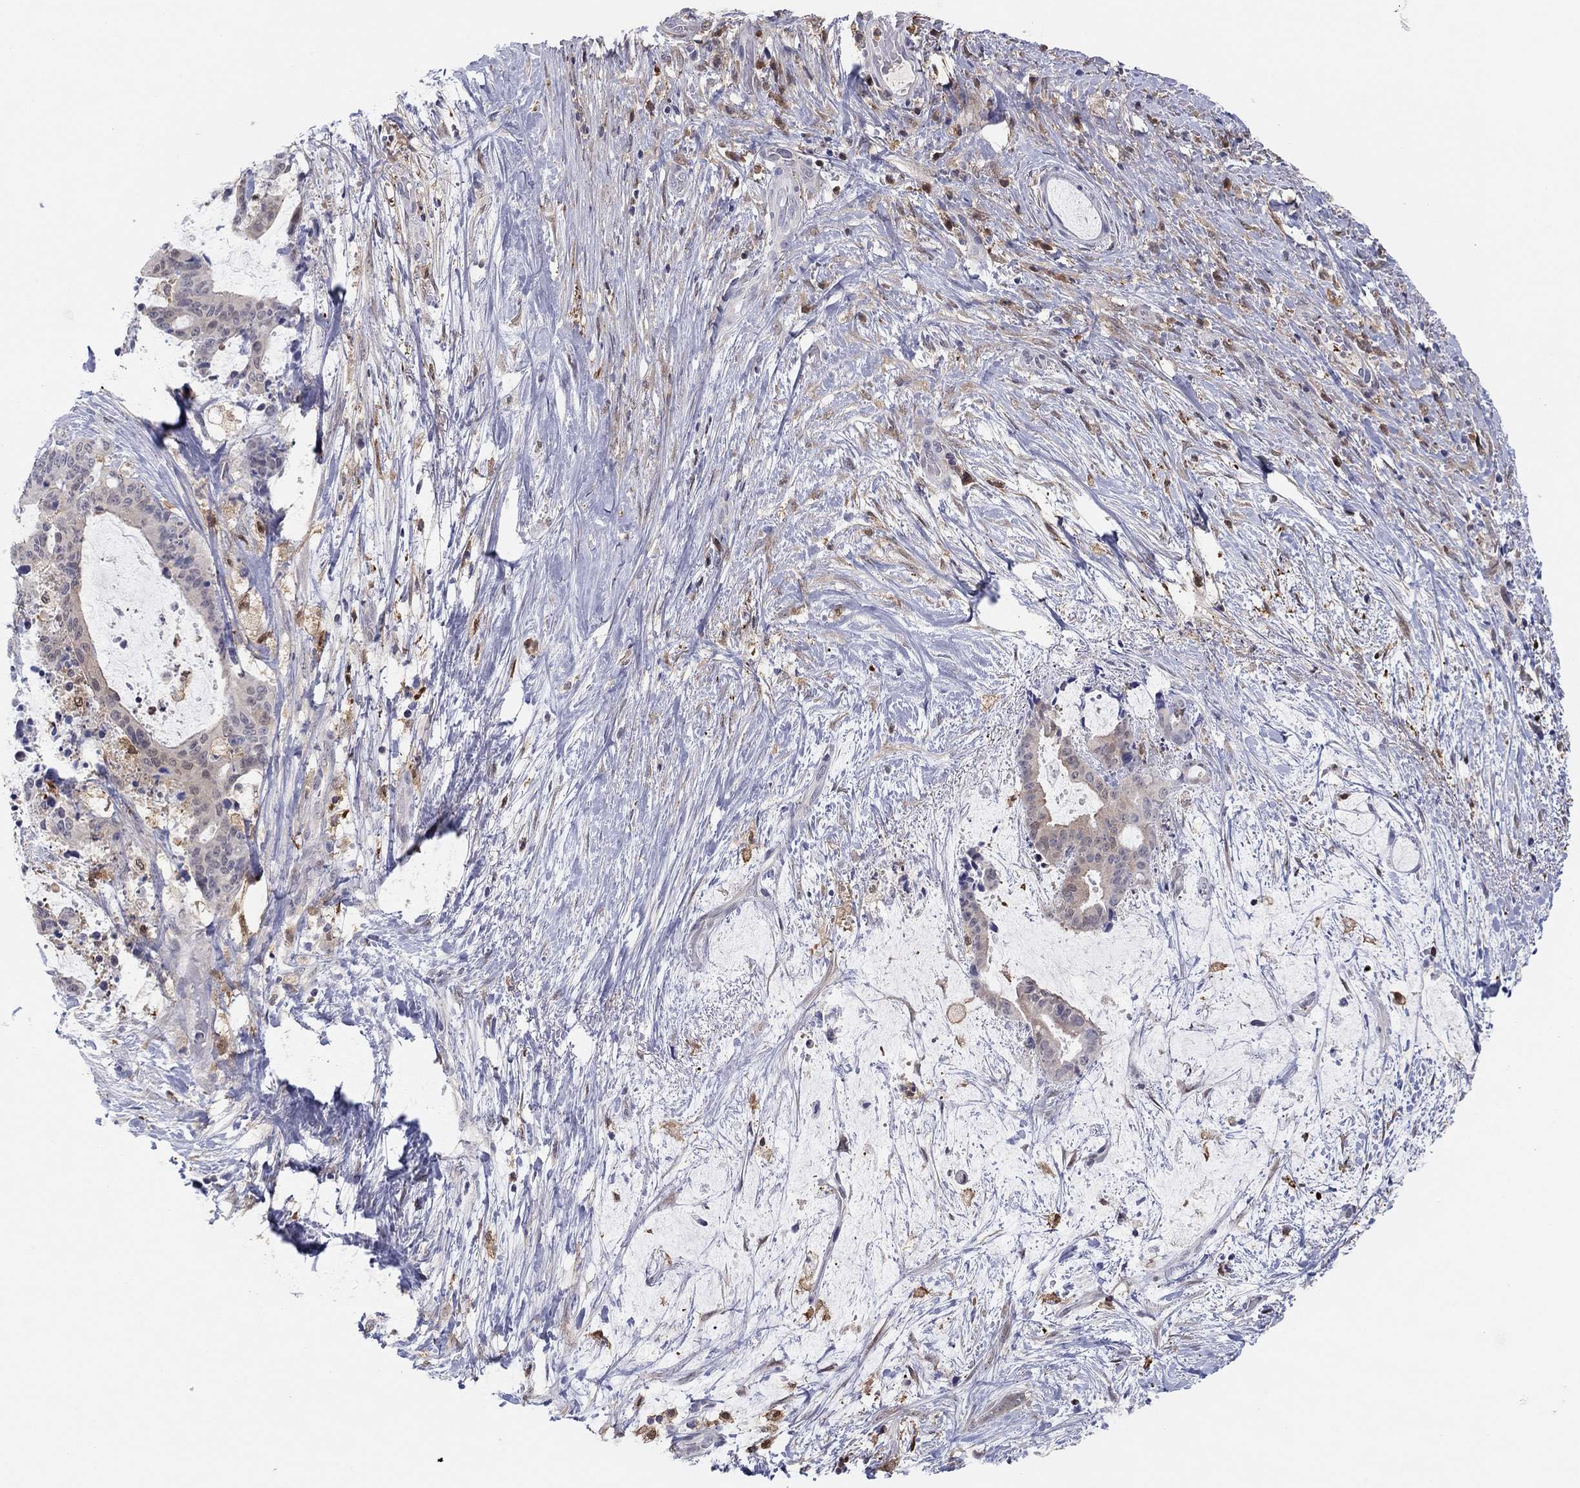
{"staining": {"intensity": "weak", "quantity": "<25%", "location": "cytoplasmic/membranous"}, "tissue": "liver cancer", "cell_type": "Tumor cells", "image_type": "cancer", "snomed": [{"axis": "morphology", "description": "Cholangiocarcinoma"}, {"axis": "topography", "description": "Liver"}], "caption": "This is an IHC image of cholangiocarcinoma (liver). There is no positivity in tumor cells.", "gene": "PDXK", "patient": {"sex": "female", "age": 73}}